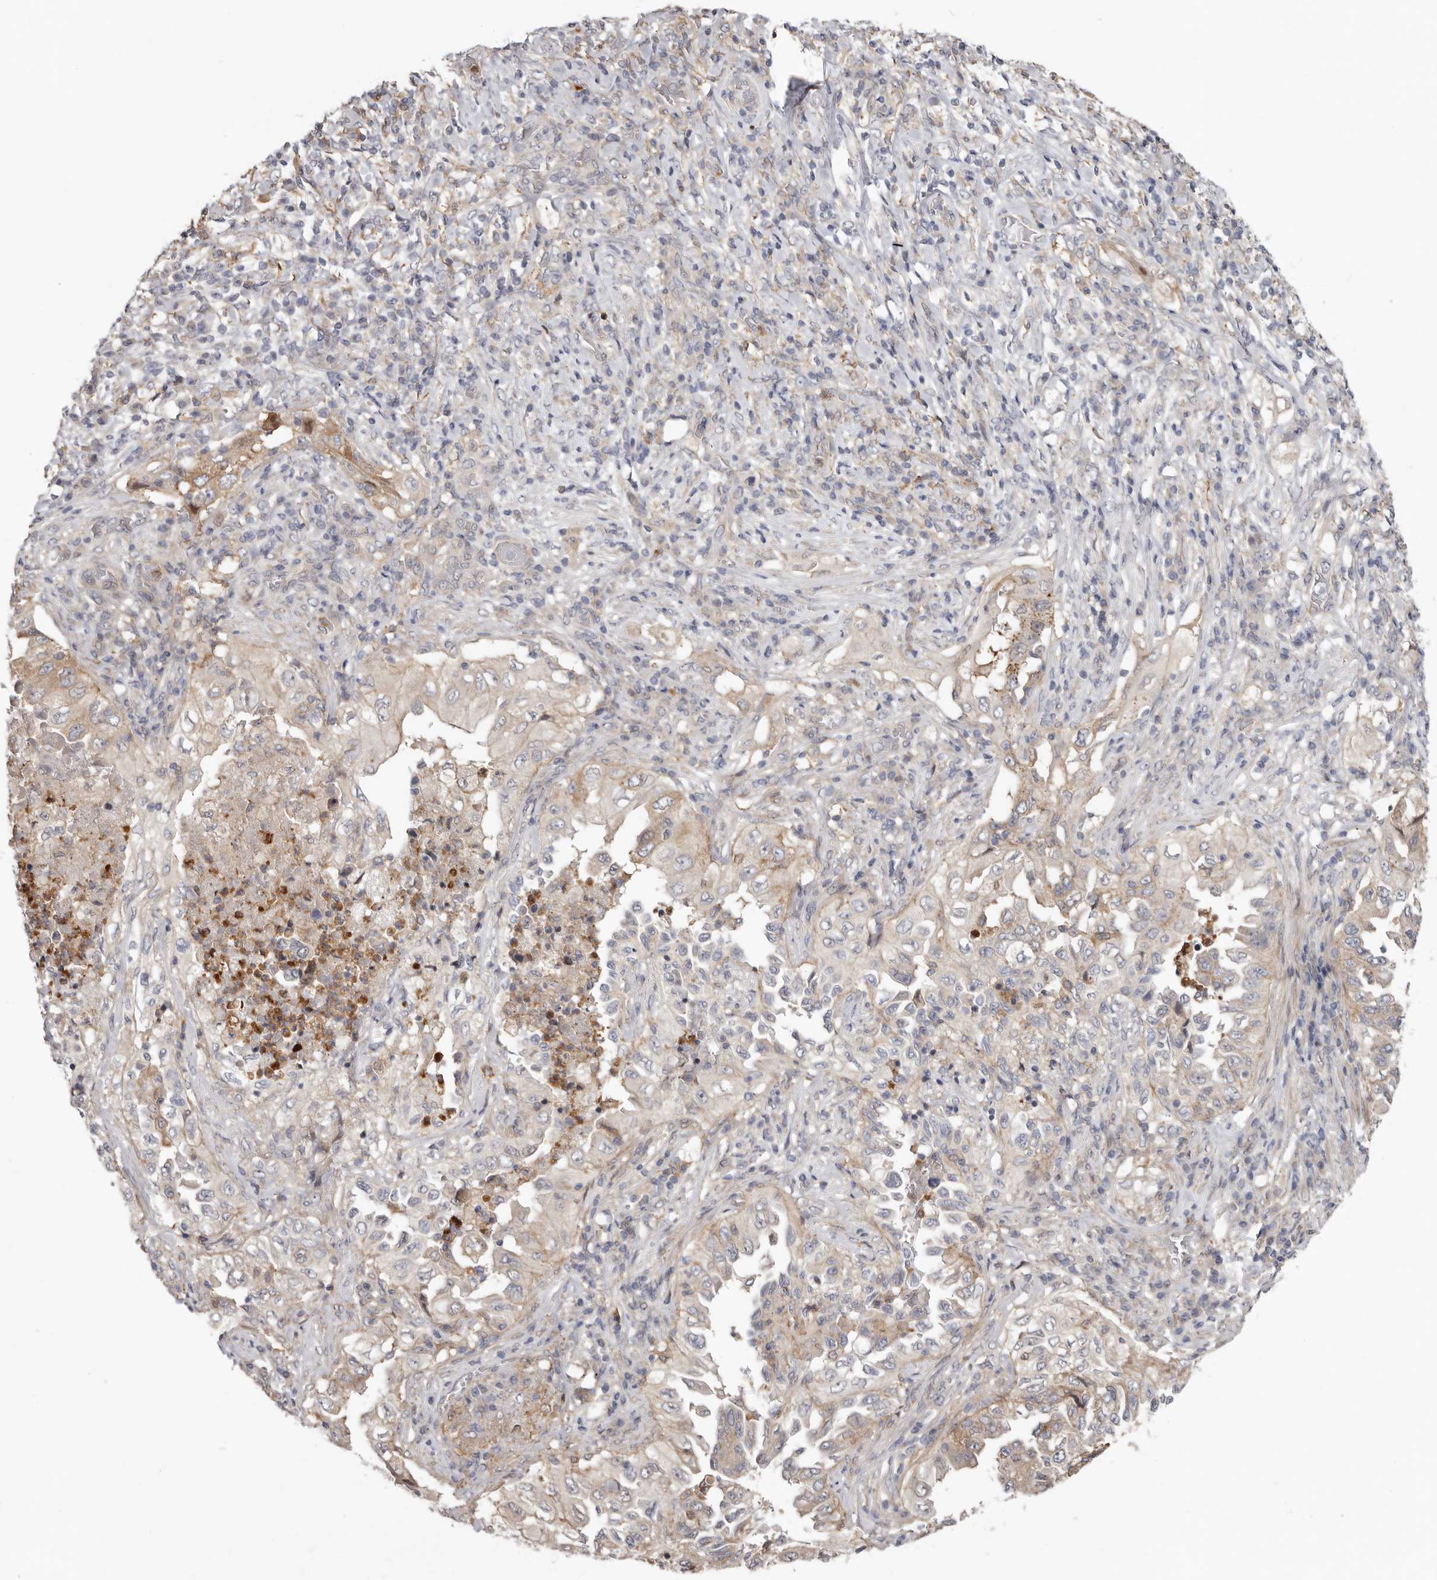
{"staining": {"intensity": "weak", "quantity": "<25%", "location": "cytoplasmic/membranous"}, "tissue": "lung cancer", "cell_type": "Tumor cells", "image_type": "cancer", "snomed": [{"axis": "morphology", "description": "Adenocarcinoma, NOS"}, {"axis": "topography", "description": "Lung"}], "caption": "Tumor cells show no significant staining in lung cancer.", "gene": "MSRB2", "patient": {"sex": "female", "age": 51}}